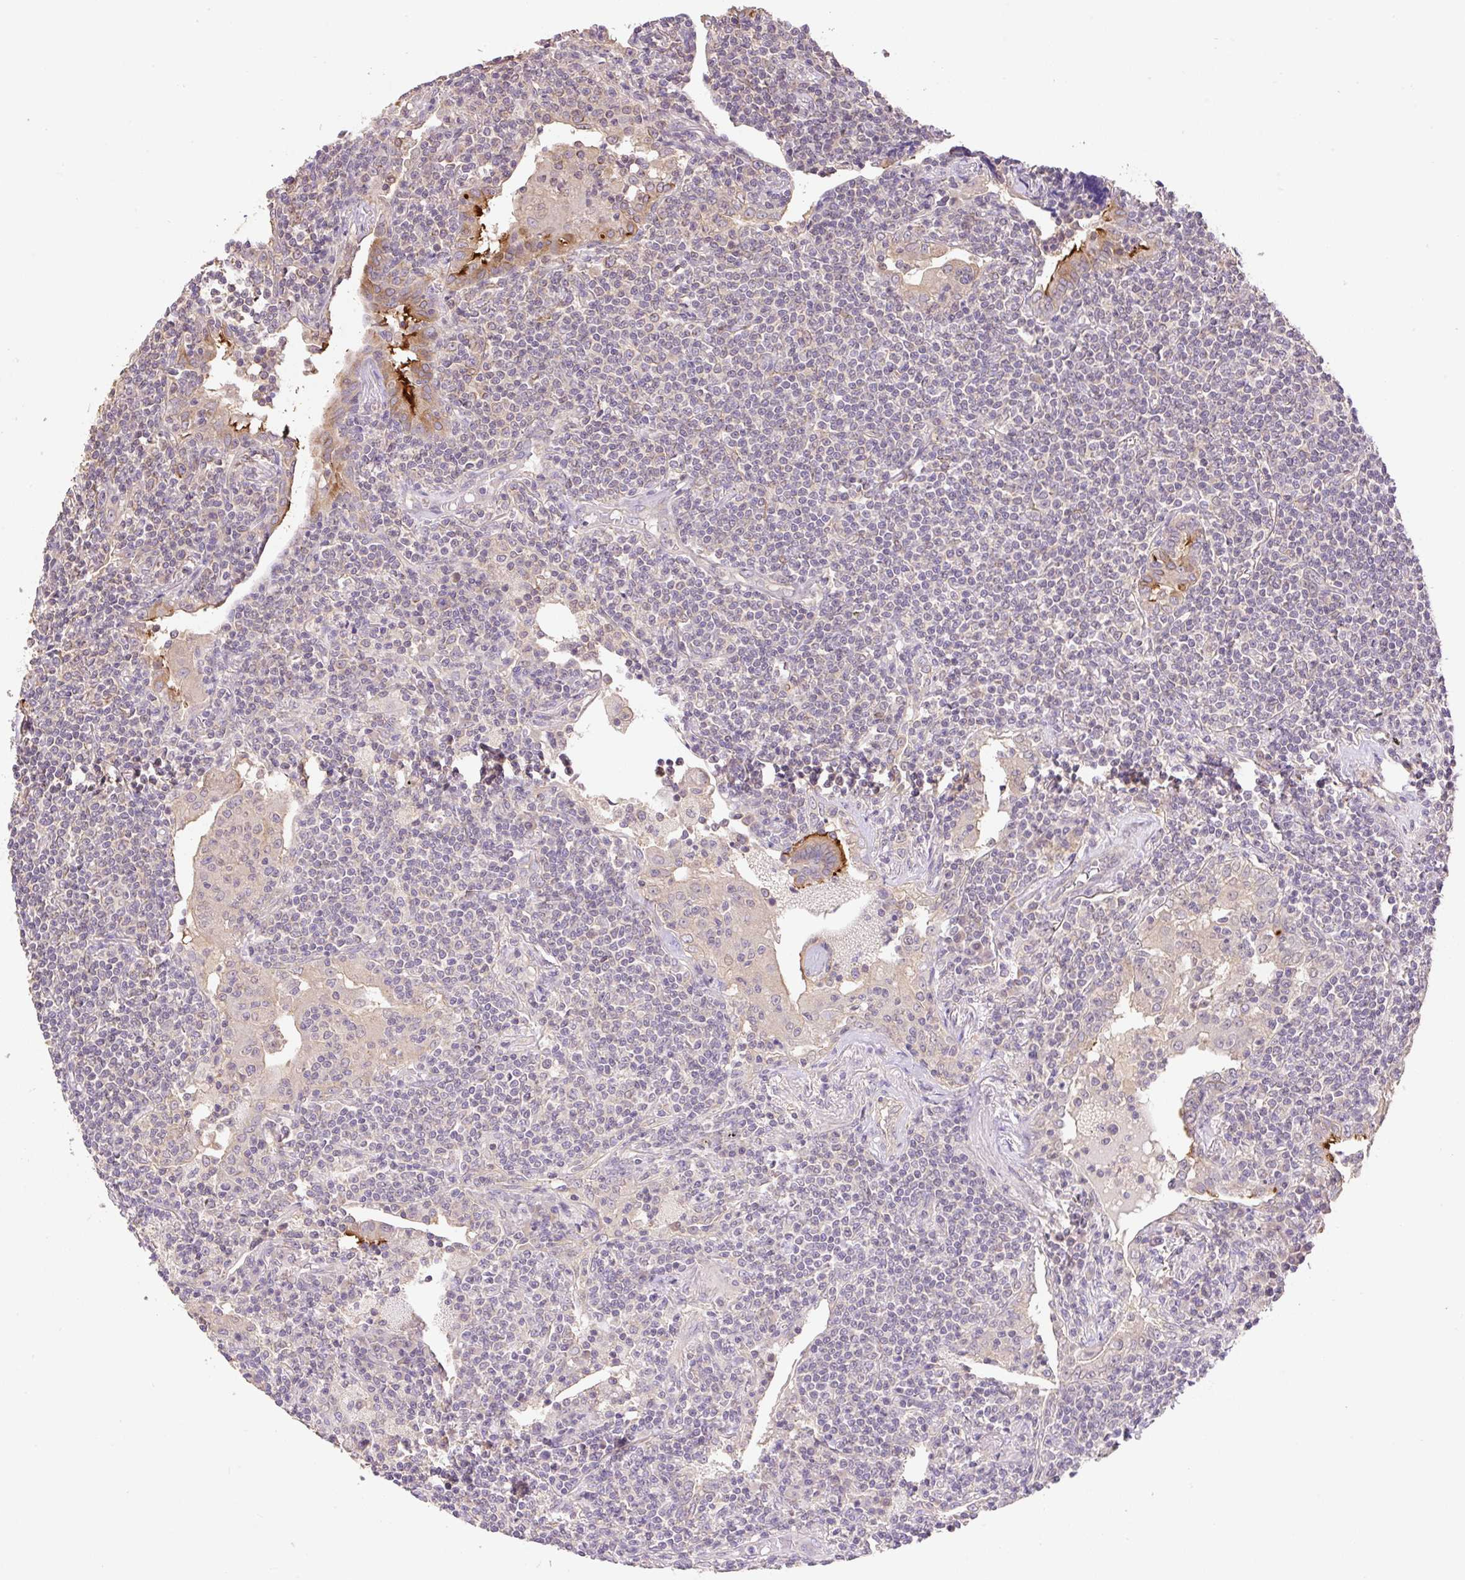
{"staining": {"intensity": "negative", "quantity": "none", "location": "none"}, "tissue": "lymphoma", "cell_type": "Tumor cells", "image_type": "cancer", "snomed": [{"axis": "morphology", "description": "Malignant lymphoma, non-Hodgkin's type, Low grade"}, {"axis": "topography", "description": "Lung"}], "caption": "Immunohistochemistry (IHC) histopathology image of neoplastic tissue: human lymphoma stained with DAB (3,3'-diaminobenzidine) shows no significant protein positivity in tumor cells. (DAB IHC visualized using brightfield microscopy, high magnification).", "gene": "COX8A", "patient": {"sex": "female", "age": 71}}